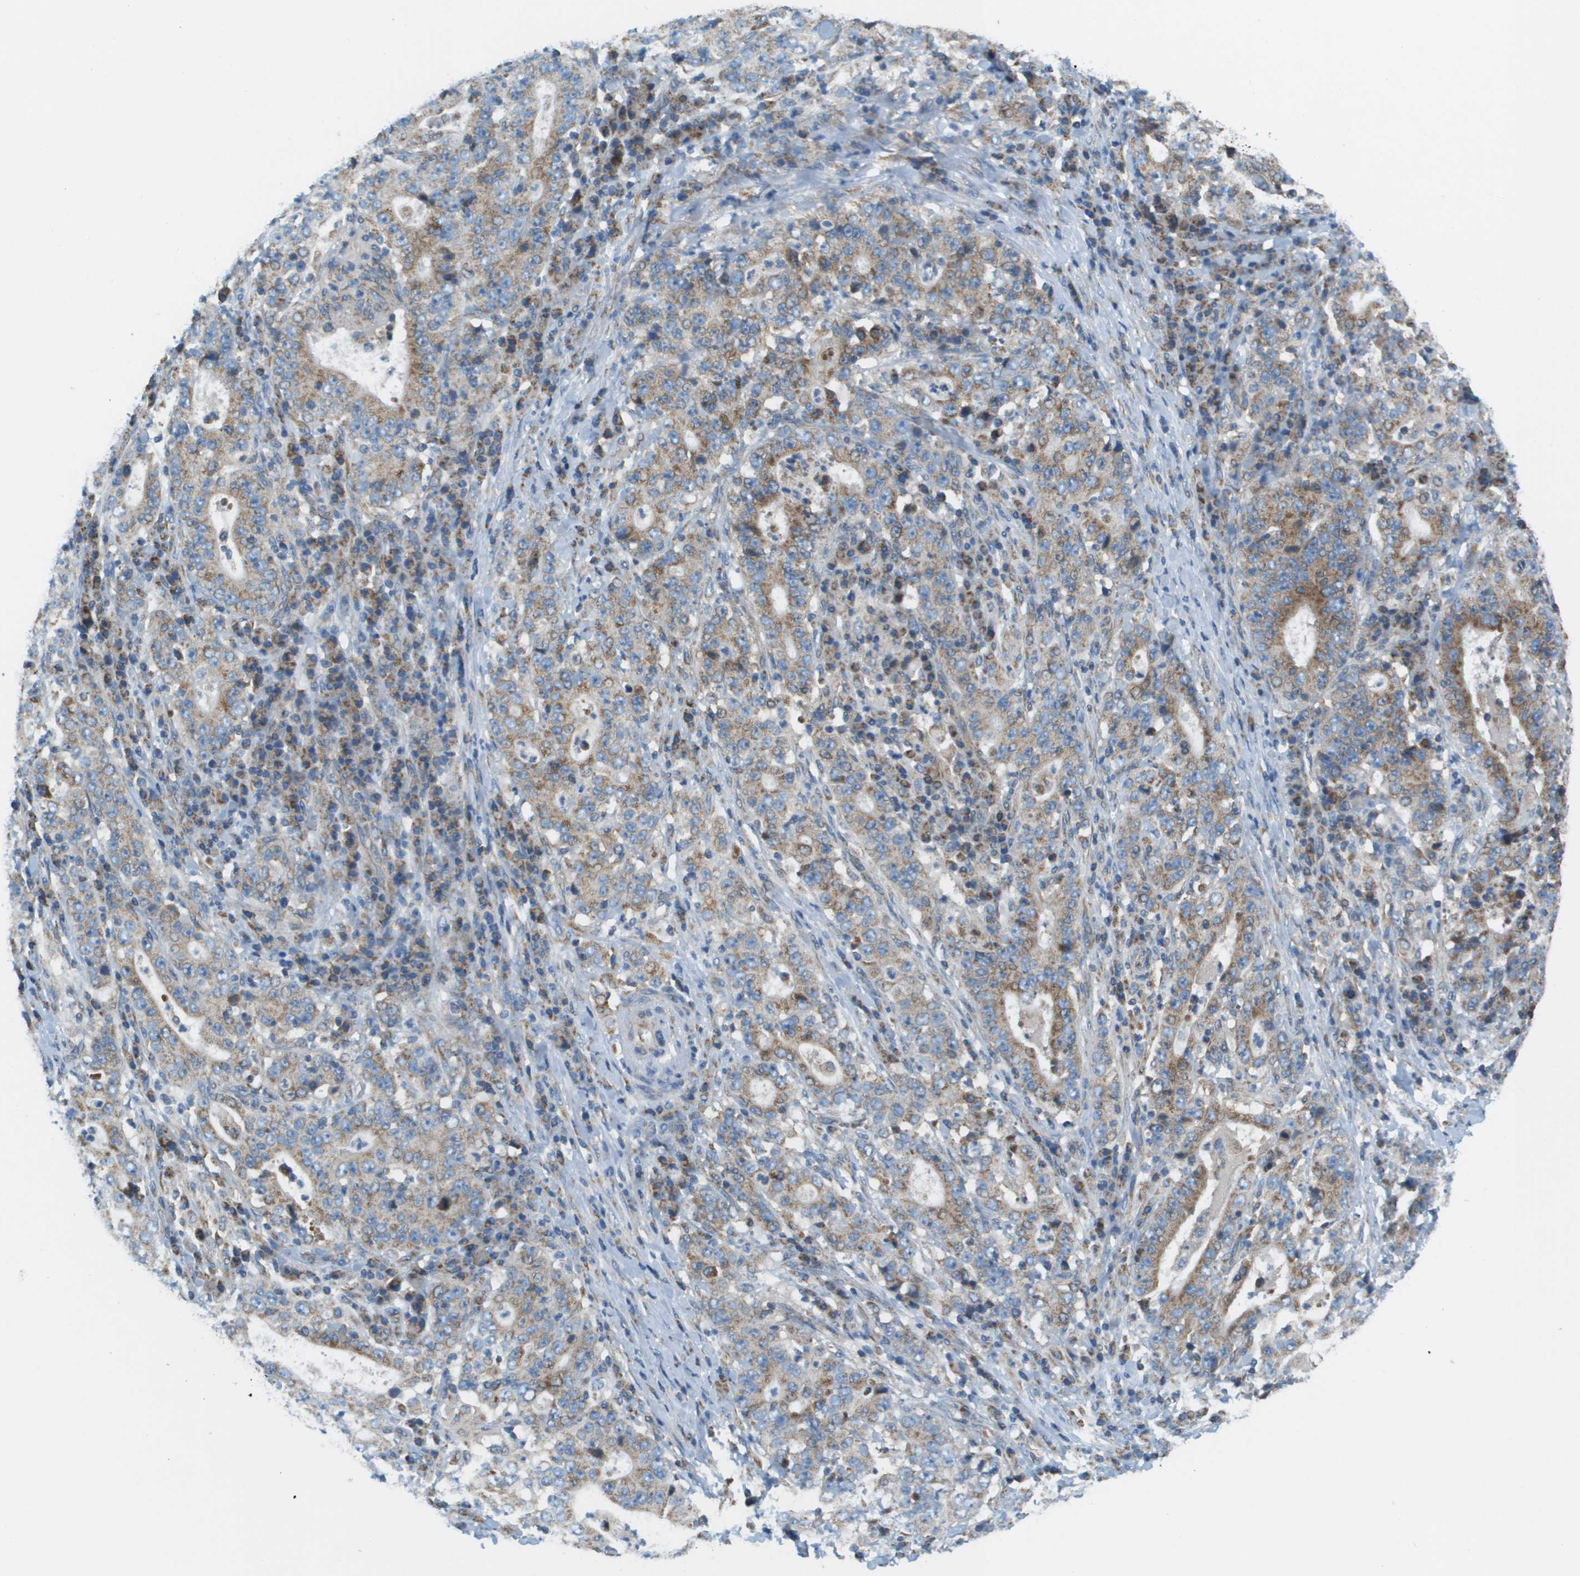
{"staining": {"intensity": "moderate", "quantity": ">75%", "location": "cytoplasmic/membranous"}, "tissue": "stomach cancer", "cell_type": "Tumor cells", "image_type": "cancer", "snomed": [{"axis": "morphology", "description": "Normal tissue, NOS"}, {"axis": "morphology", "description": "Adenocarcinoma, NOS"}, {"axis": "topography", "description": "Stomach, upper"}, {"axis": "topography", "description": "Stomach"}], "caption": "This is a histology image of IHC staining of stomach adenocarcinoma, which shows moderate staining in the cytoplasmic/membranous of tumor cells.", "gene": "TAOK3", "patient": {"sex": "male", "age": 59}}